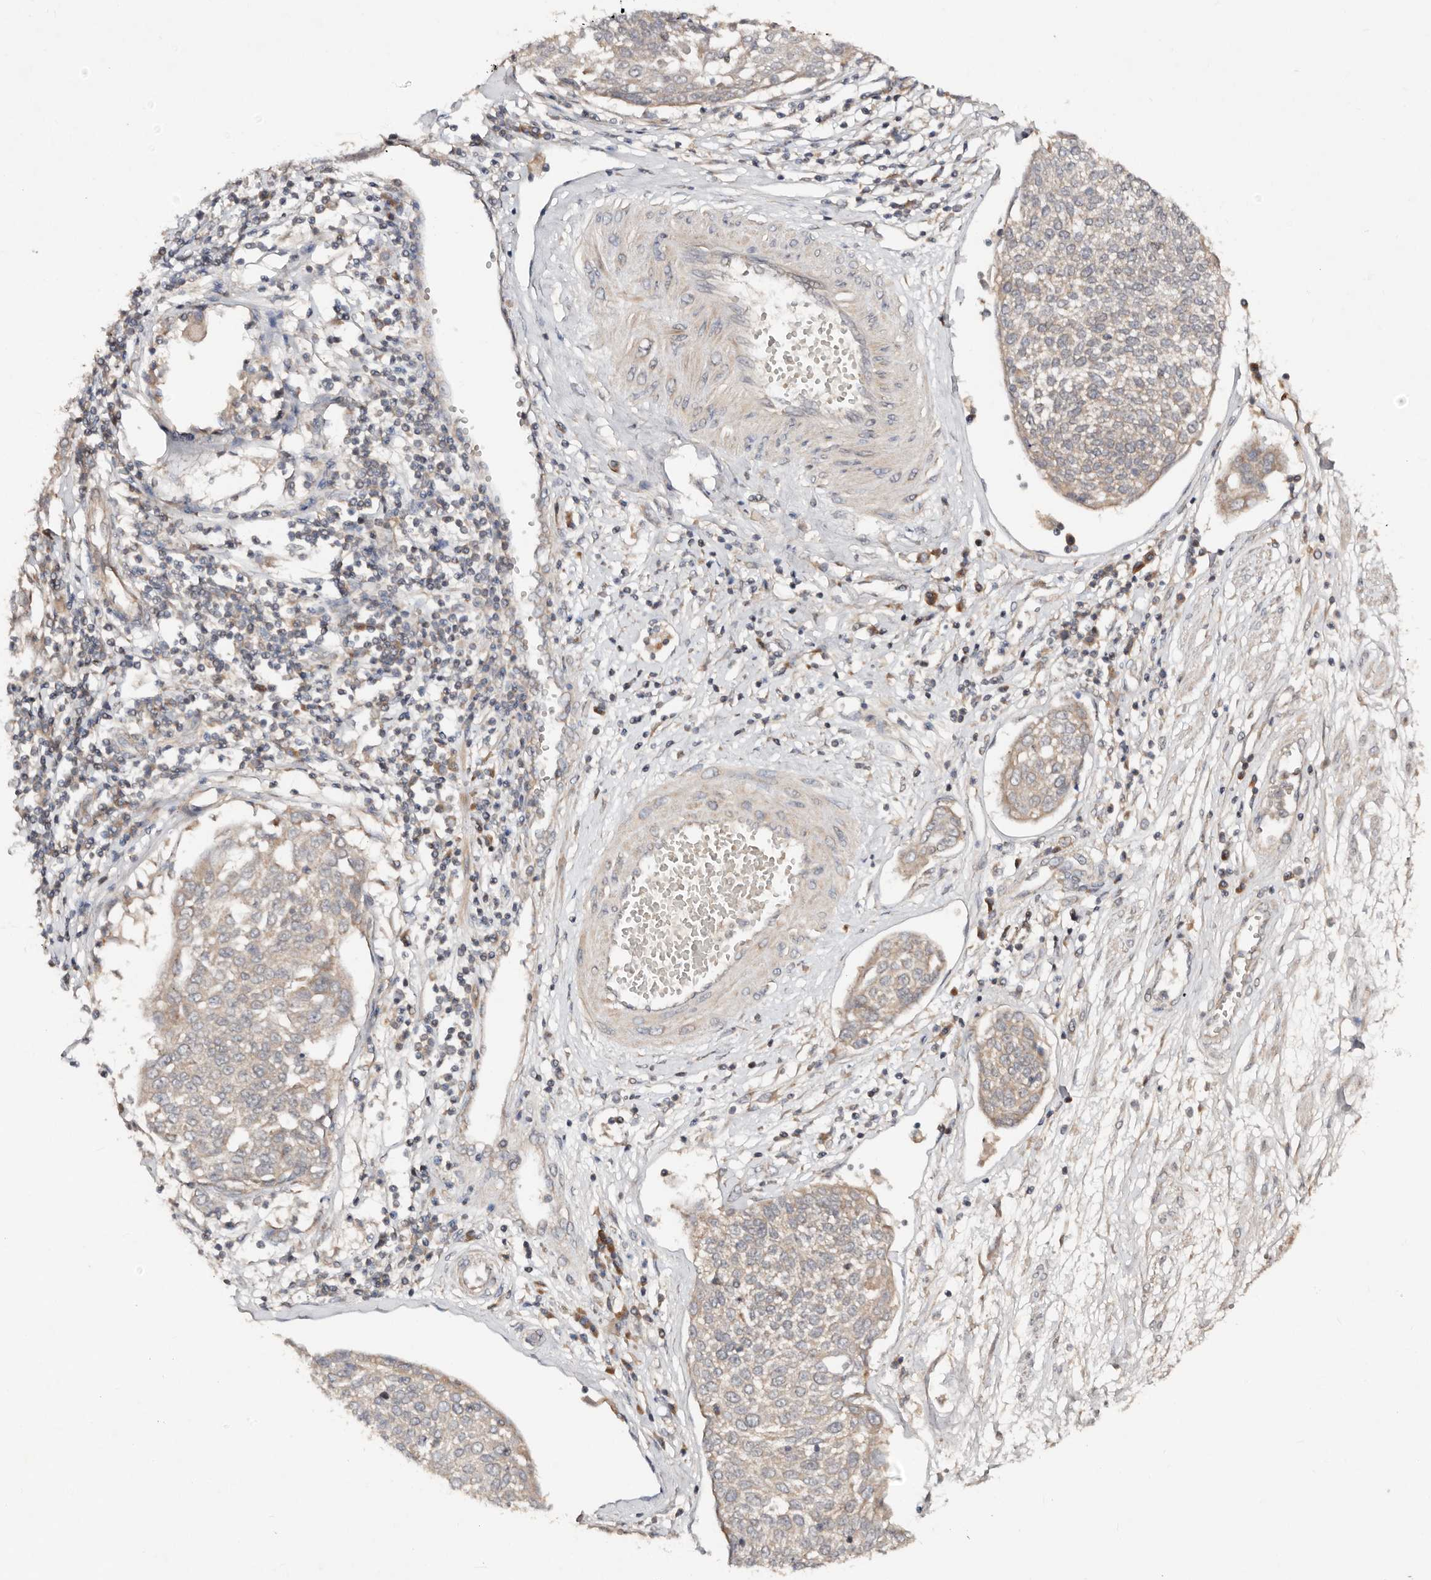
{"staining": {"intensity": "weak", "quantity": "<25%", "location": "cytoplasmic/membranous"}, "tissue": "cervical cancer", "cell_type": "Tumor cells", "image_type": "cancer", "snomed": [{"axis": "morphology", "description": "Squamous cell carcinoma, NOS"}, {"axis": "topography", "description": "Cervix"}], "caption": "Immunohistochemistry micrograph of neoplastic tissue: squamous cell carcinoma (cervical) stained with DAB (3,3'-diaminobenzidine) reveals no significant protein positivity in tumor cells.", "gene": "DENND11", "patient": {"sex": "female", "age": 34}}